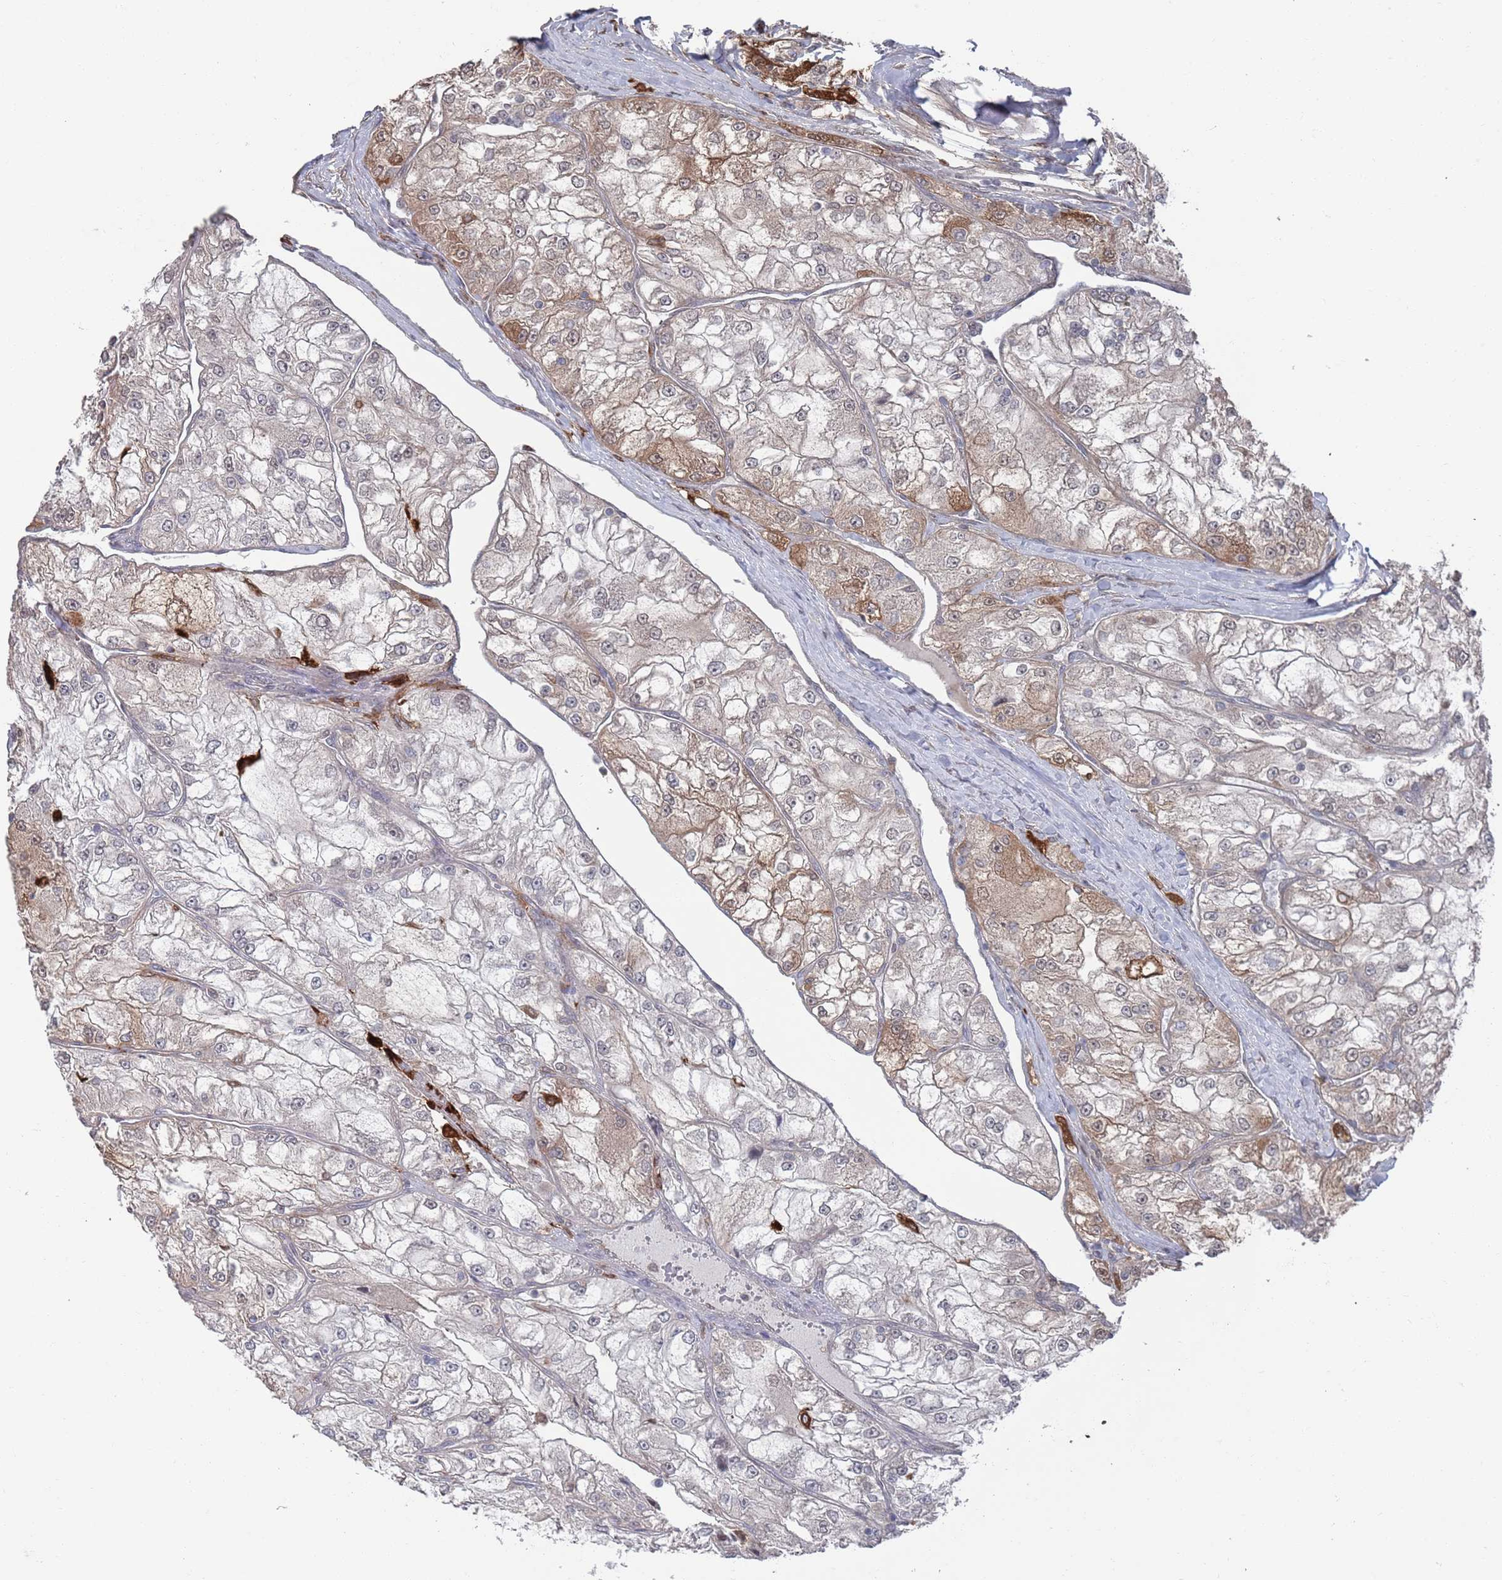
{"staining": {"intensity": "moderate", "quantity": "<25%", "location": "cytoplasmic/membranous"}, "tissue": "renal cancer", "cell_type": "Tumor cells", "image_type": "cancer", "snomed": [{"axis": "morphology", "description": "Adenocarcinoma, NOS"}, {"axis": "topography", "description": "Kidney"}], "caption": "Adenocarcinoma (renal) was stained to show a protein in brown. There is low levels of moderate cytoplasmic/membranous positivity in about <25% of tumor cells. (Brightfield microscopy of DAB IHC at high magnification).", "gene": "DGKD", "patient": {"sex": "female", "age": 72}}